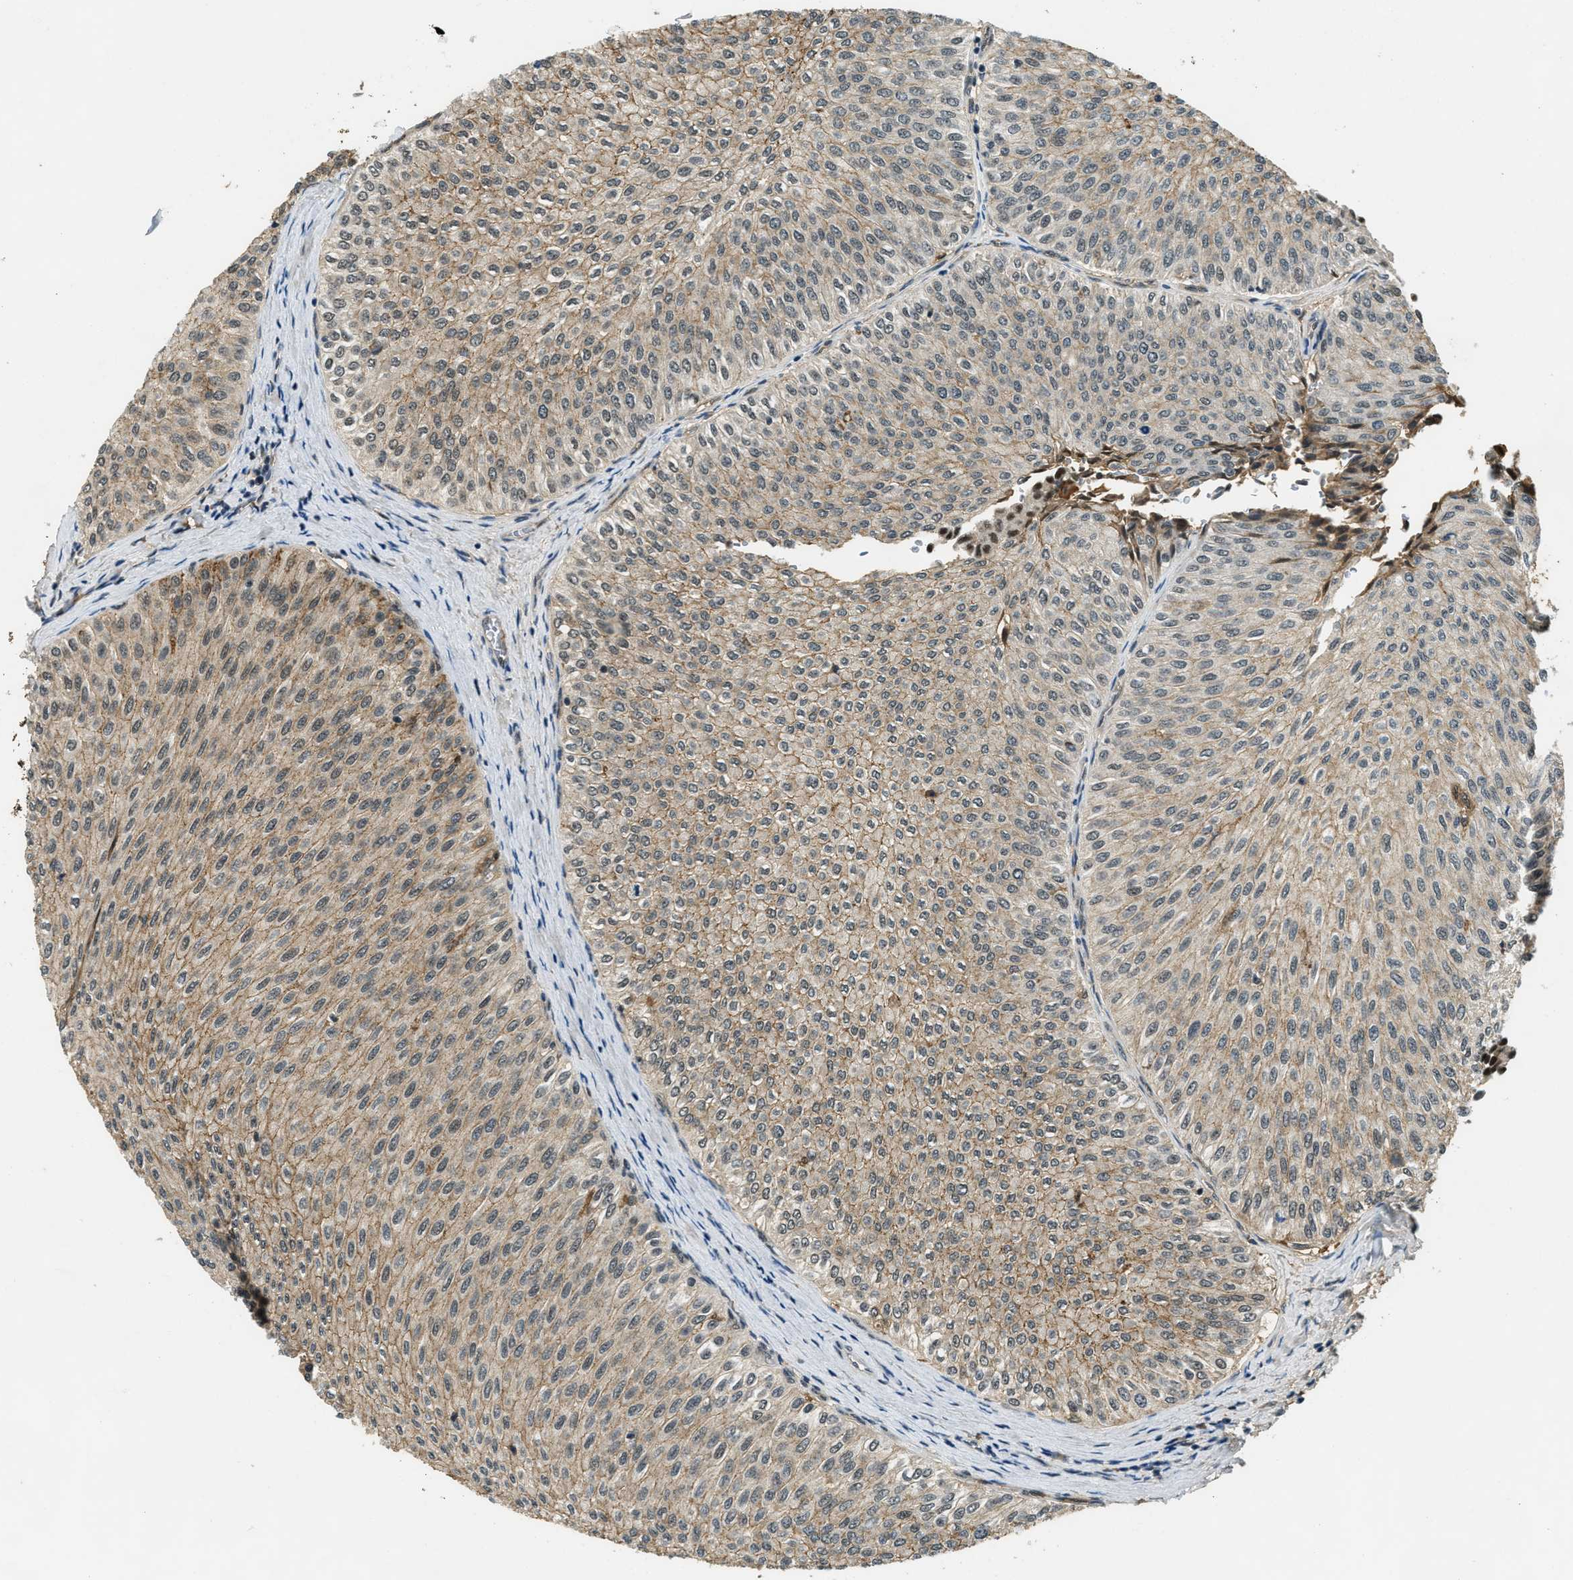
{"staining": {"intensity": "weak", "quantity": ">75%", "location": "cytoplasmic/membranous"}, "tissue": "urothelial cancer", "cell_type": "Tumor cells", "image_type": "cancer", "snomed": [{"axis": "morphology", "description": "Urothelial carcinoma, Low grade"}, {"axis": "topography", "description": "Urinary bladder"}], "caption": "A low amount of weak cytoplasmic/membranous expression is present in about >75% of tumor cells in urothelial cancer tissue. Nuclei are stained in blue.", "gene": "ZNF148", "patient": {"sex": "male", "age": 78}}